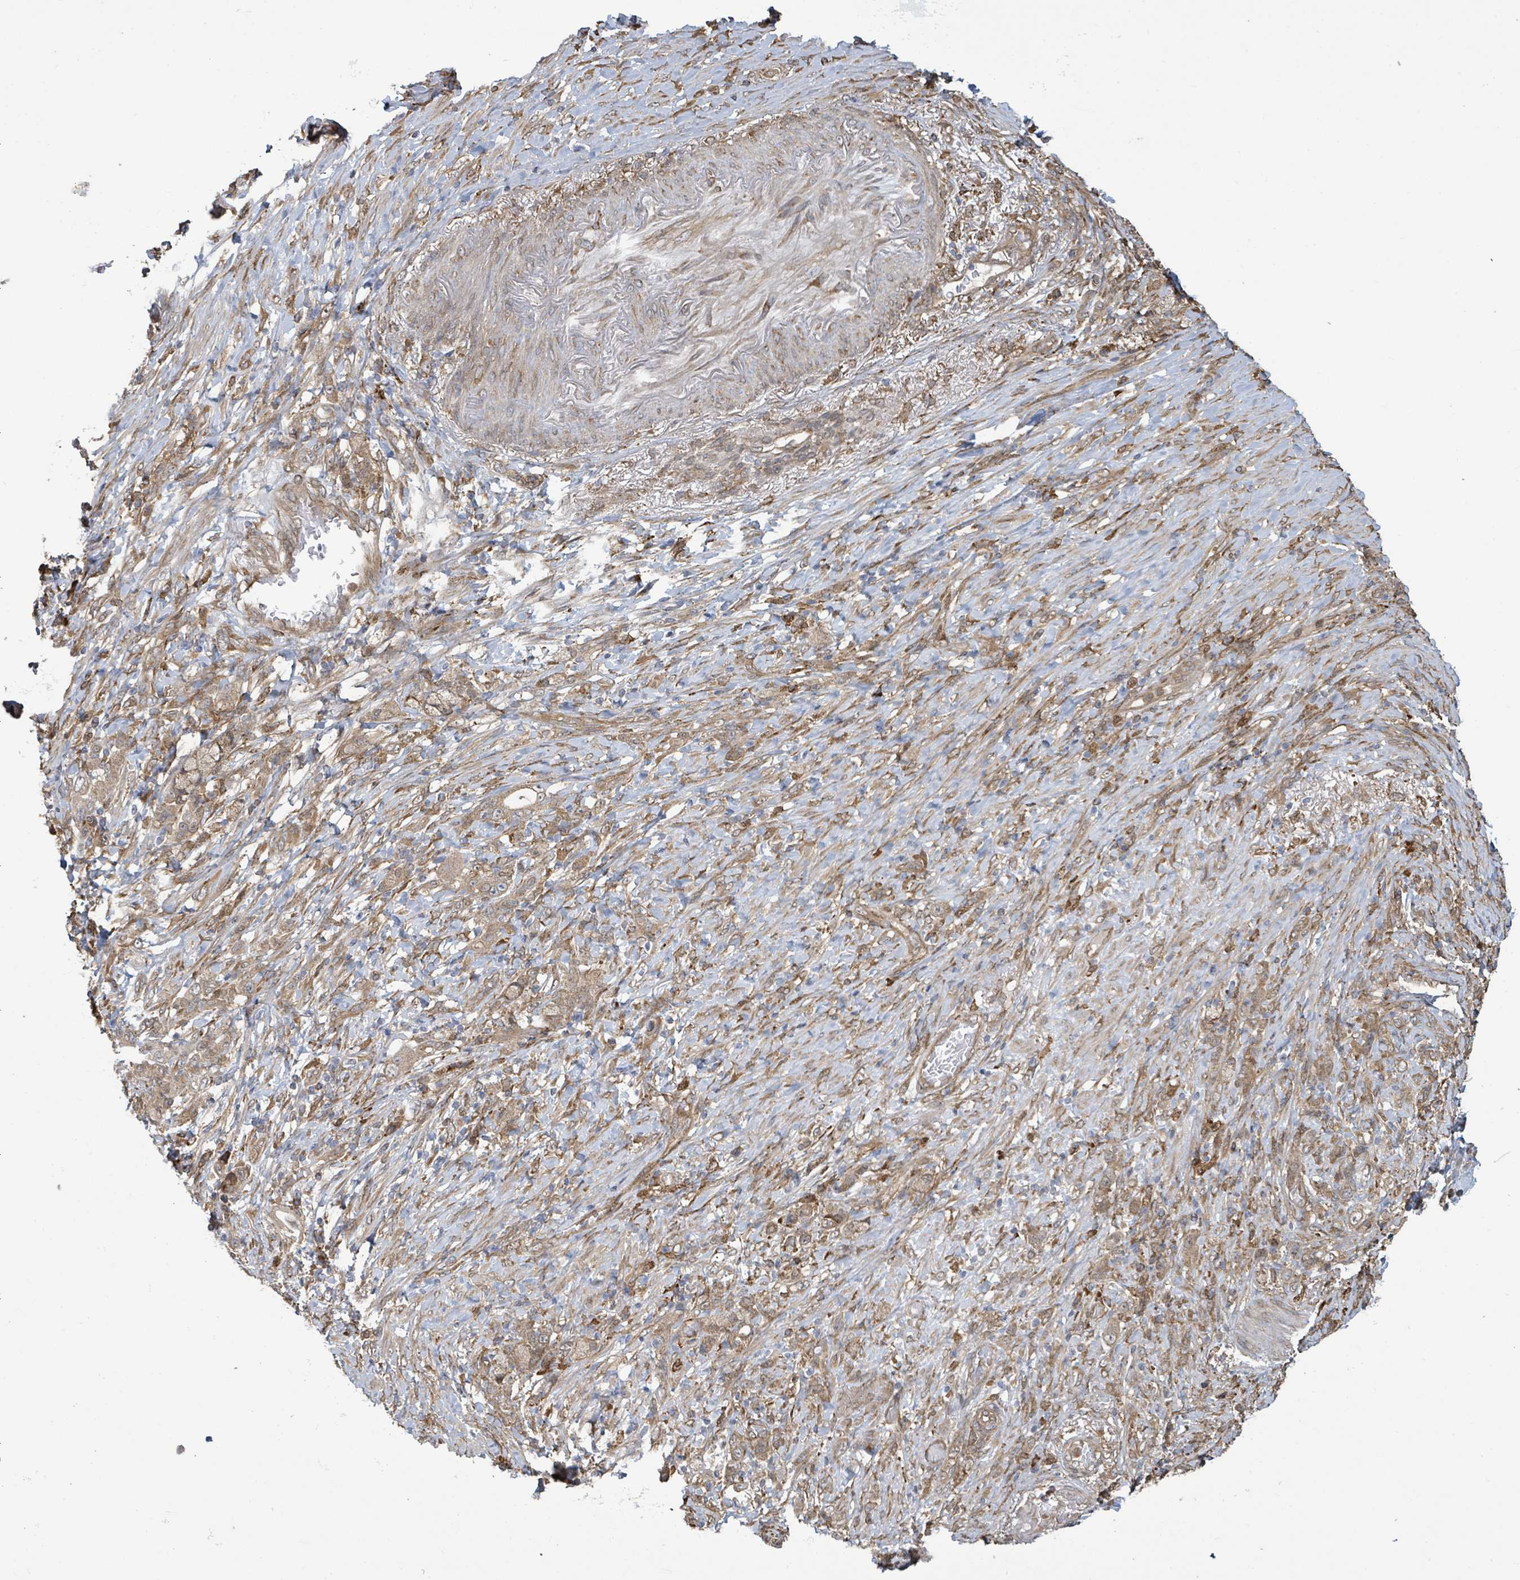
{"staining": {"intensity": "moderate", "quantity": ">75%", "location": "cytoplasmic/membranous"}, "tissue": "stomach cancer", "cell_type": "Tumor cells", "image_type": "cancer", "snomed": [{"axis": "morphology", "description": "Adenocarcinoma, NOS"}, {"axis": "topography", "description": "Stomach"}], "caption": "High-magnification brightfield microscopy of stomach cancer stained with DAB (brown) and counterstained with hematoxylin (blue). tumor cells exhibit moderate cytoplasmic/membranous staining is identified in about>75% of cells. (DAB = brown stain, brightfield microscopy at high magnification).", "gene": "ARPIN", "patient": {"sex": "female", "age": 79}}